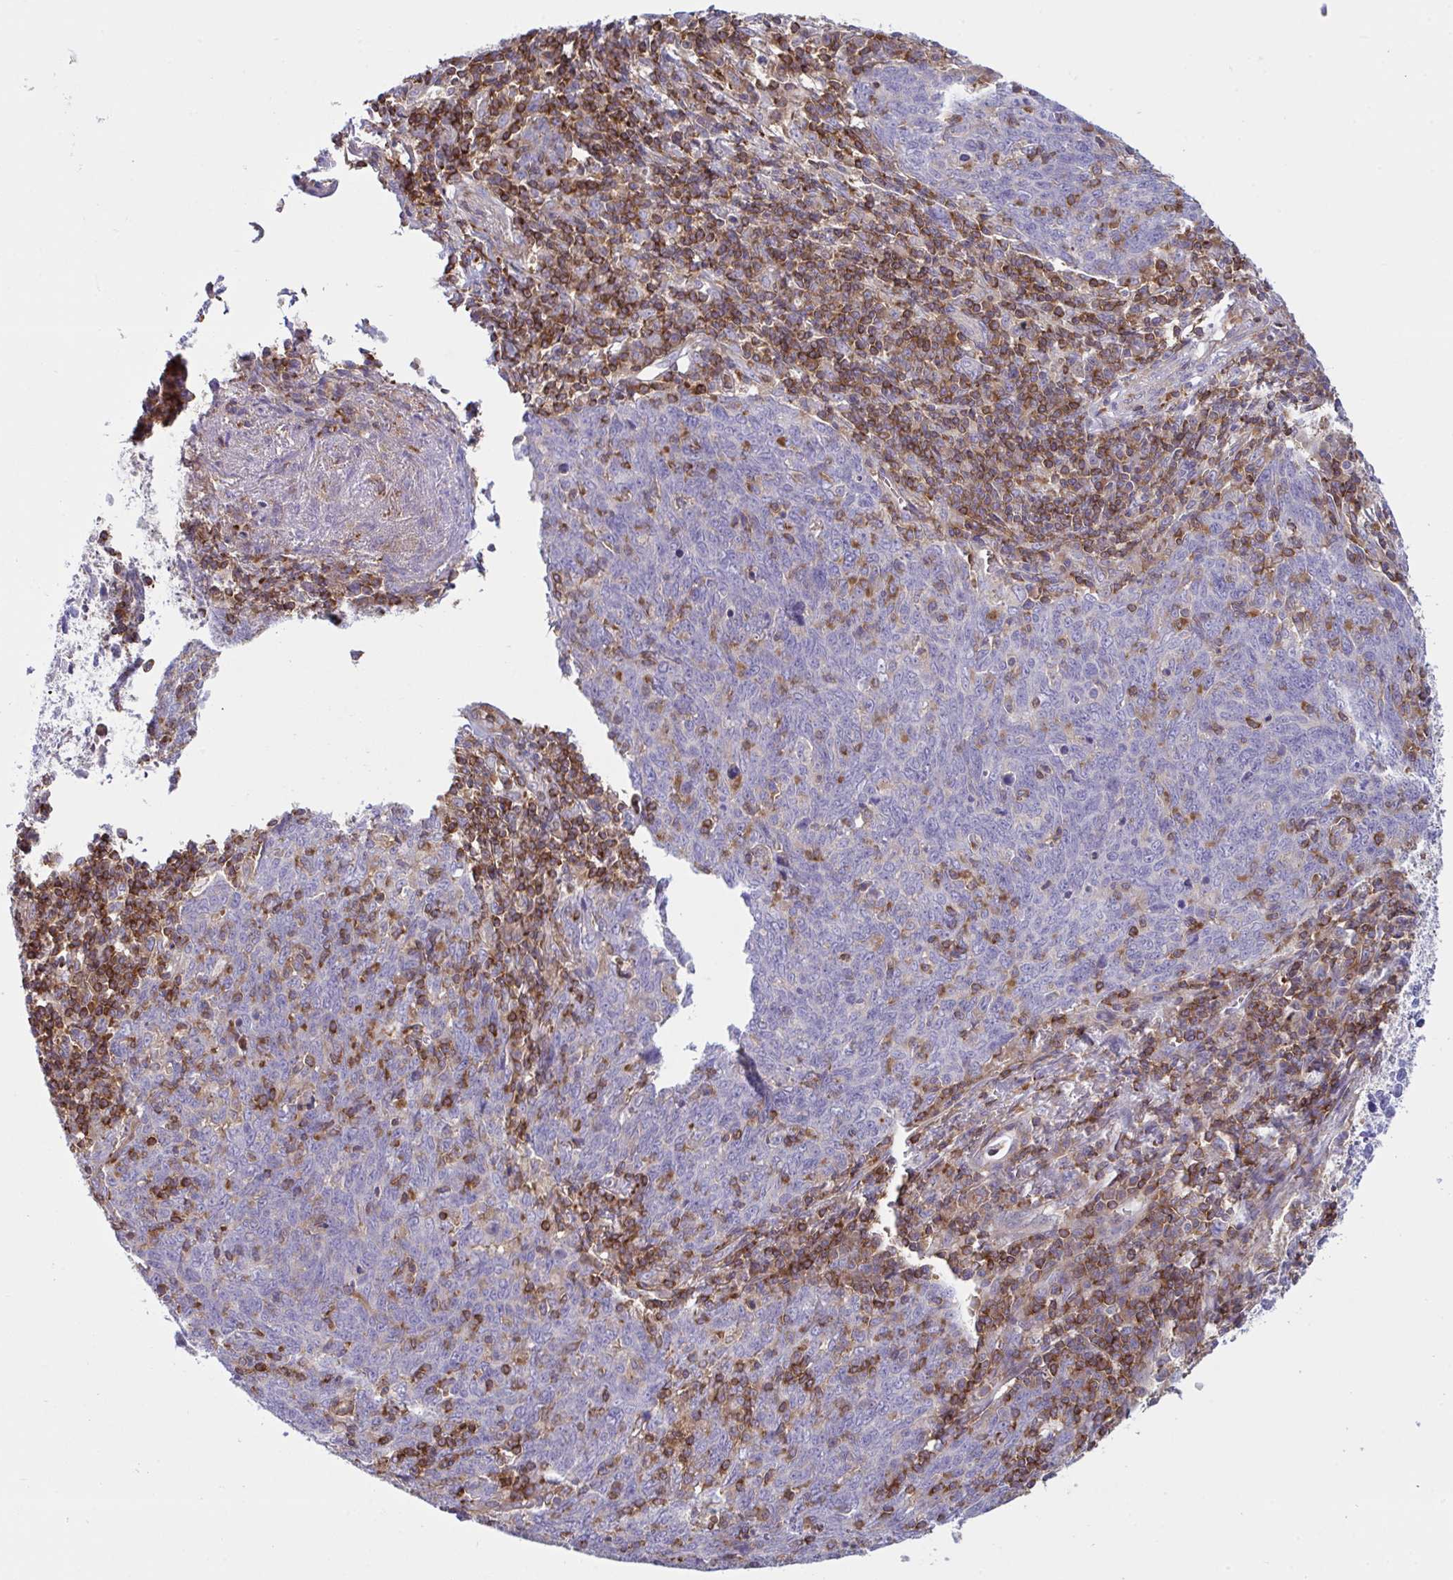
{"staining": {"intensity": "negative", "quantity": "none", "location": "none"}, "tissue": "lung cancer", "cell_type": "Tumor cells", "image_type": "cancer", "snomed": [{"axis": "morphology", "description": "Squamous cell carcinoma, NOS"}, {"axis": "topography", "description": "Lung"}], "caption": "The micrograph displays no significant positivity in tumor cells of lung cancer.", "gene": "TSC22D3", "patient": {"sex": "female", "age": 72}}